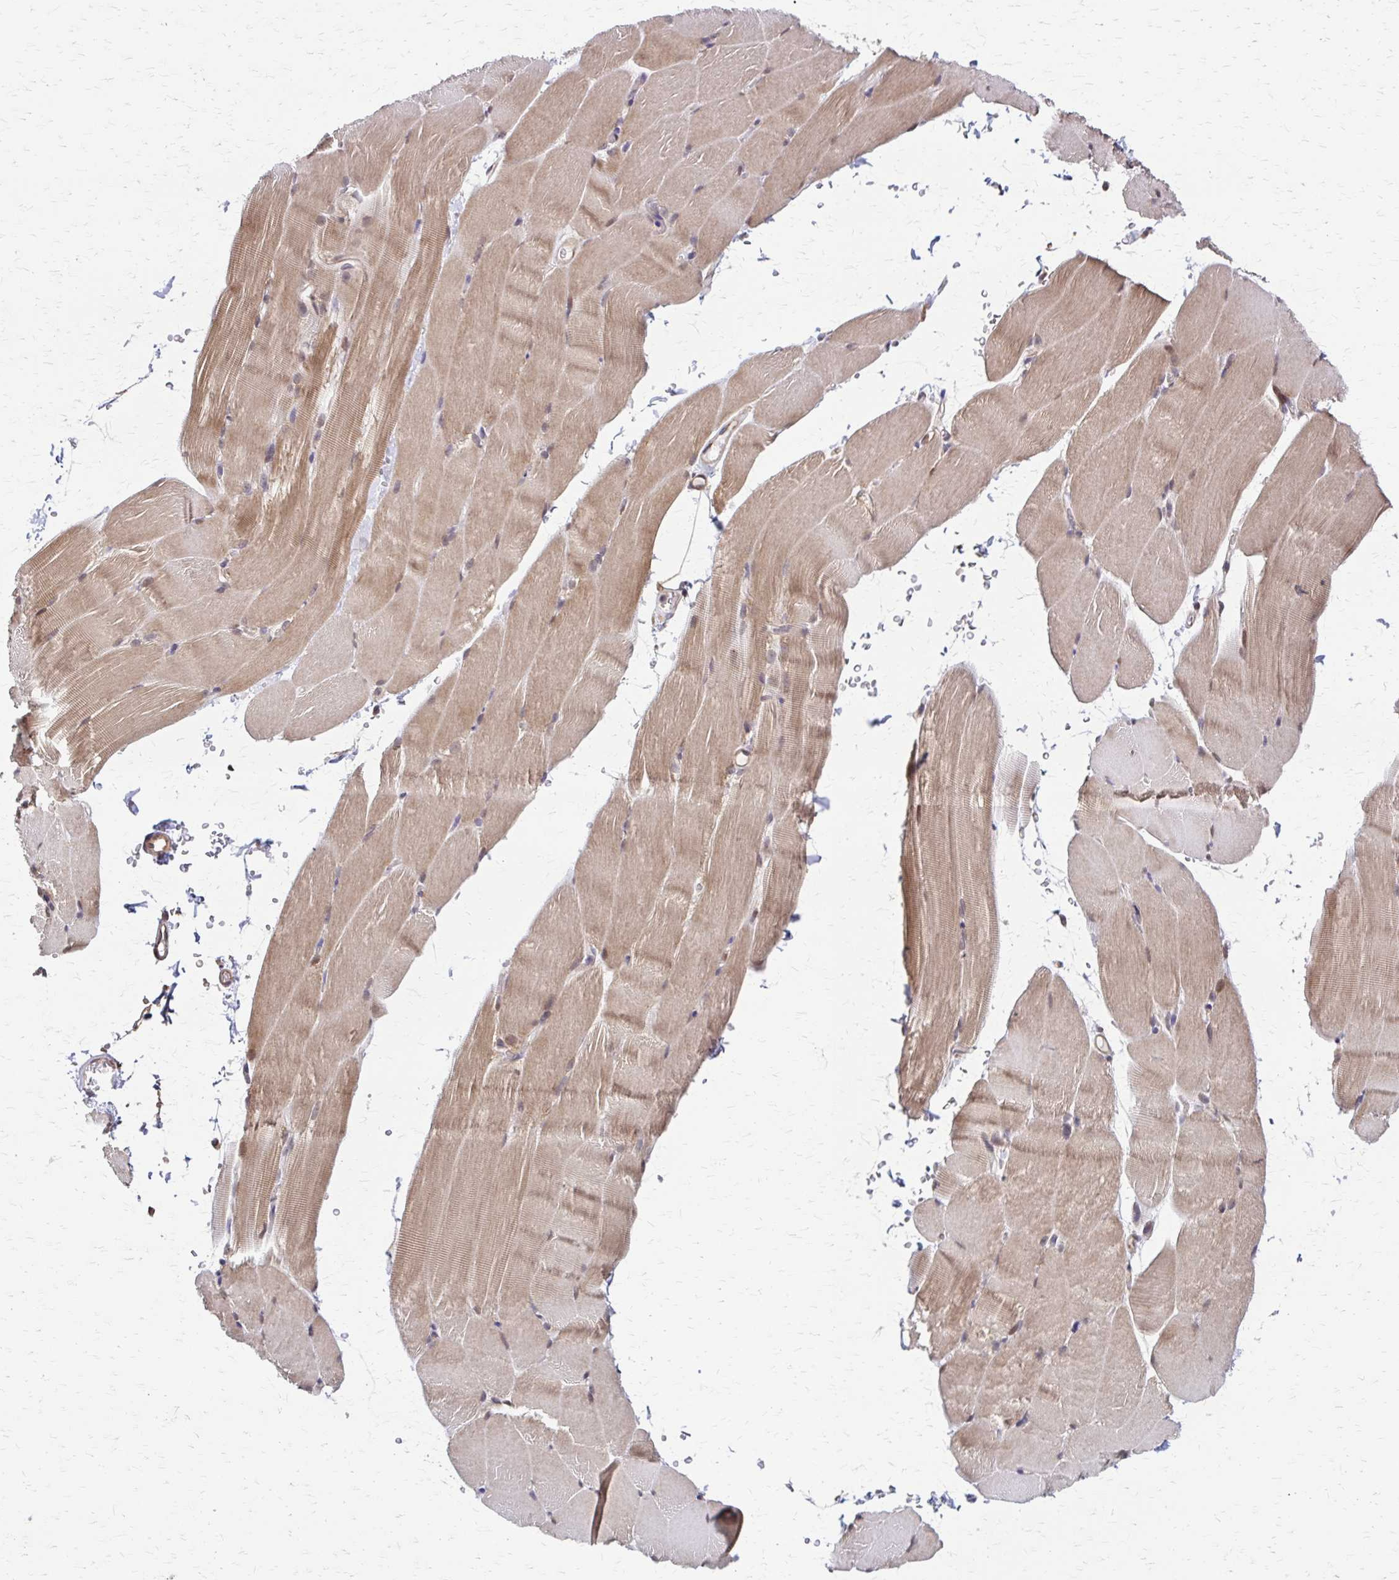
{"staining": {"intensity": "moderate", "quantity": ">75%", "location": "cytoplasmic/membranous"}, "tissue": "skeletal muscle", "cell_type": "Myocytes", "image_type": "normal", "snomed": [{"axis": "morphology", "description": "Normal tissue, NOS"}, {"axis": "topography", "description": "Skeletal muscle"}], "caption": "A medium amount of moderate cytoplasmic/membranous positivity is present in about >75% of myocytes in normal skeletal muscle.", "gene": "EEF2", "patient": {"sex": "female", "age": 37}}